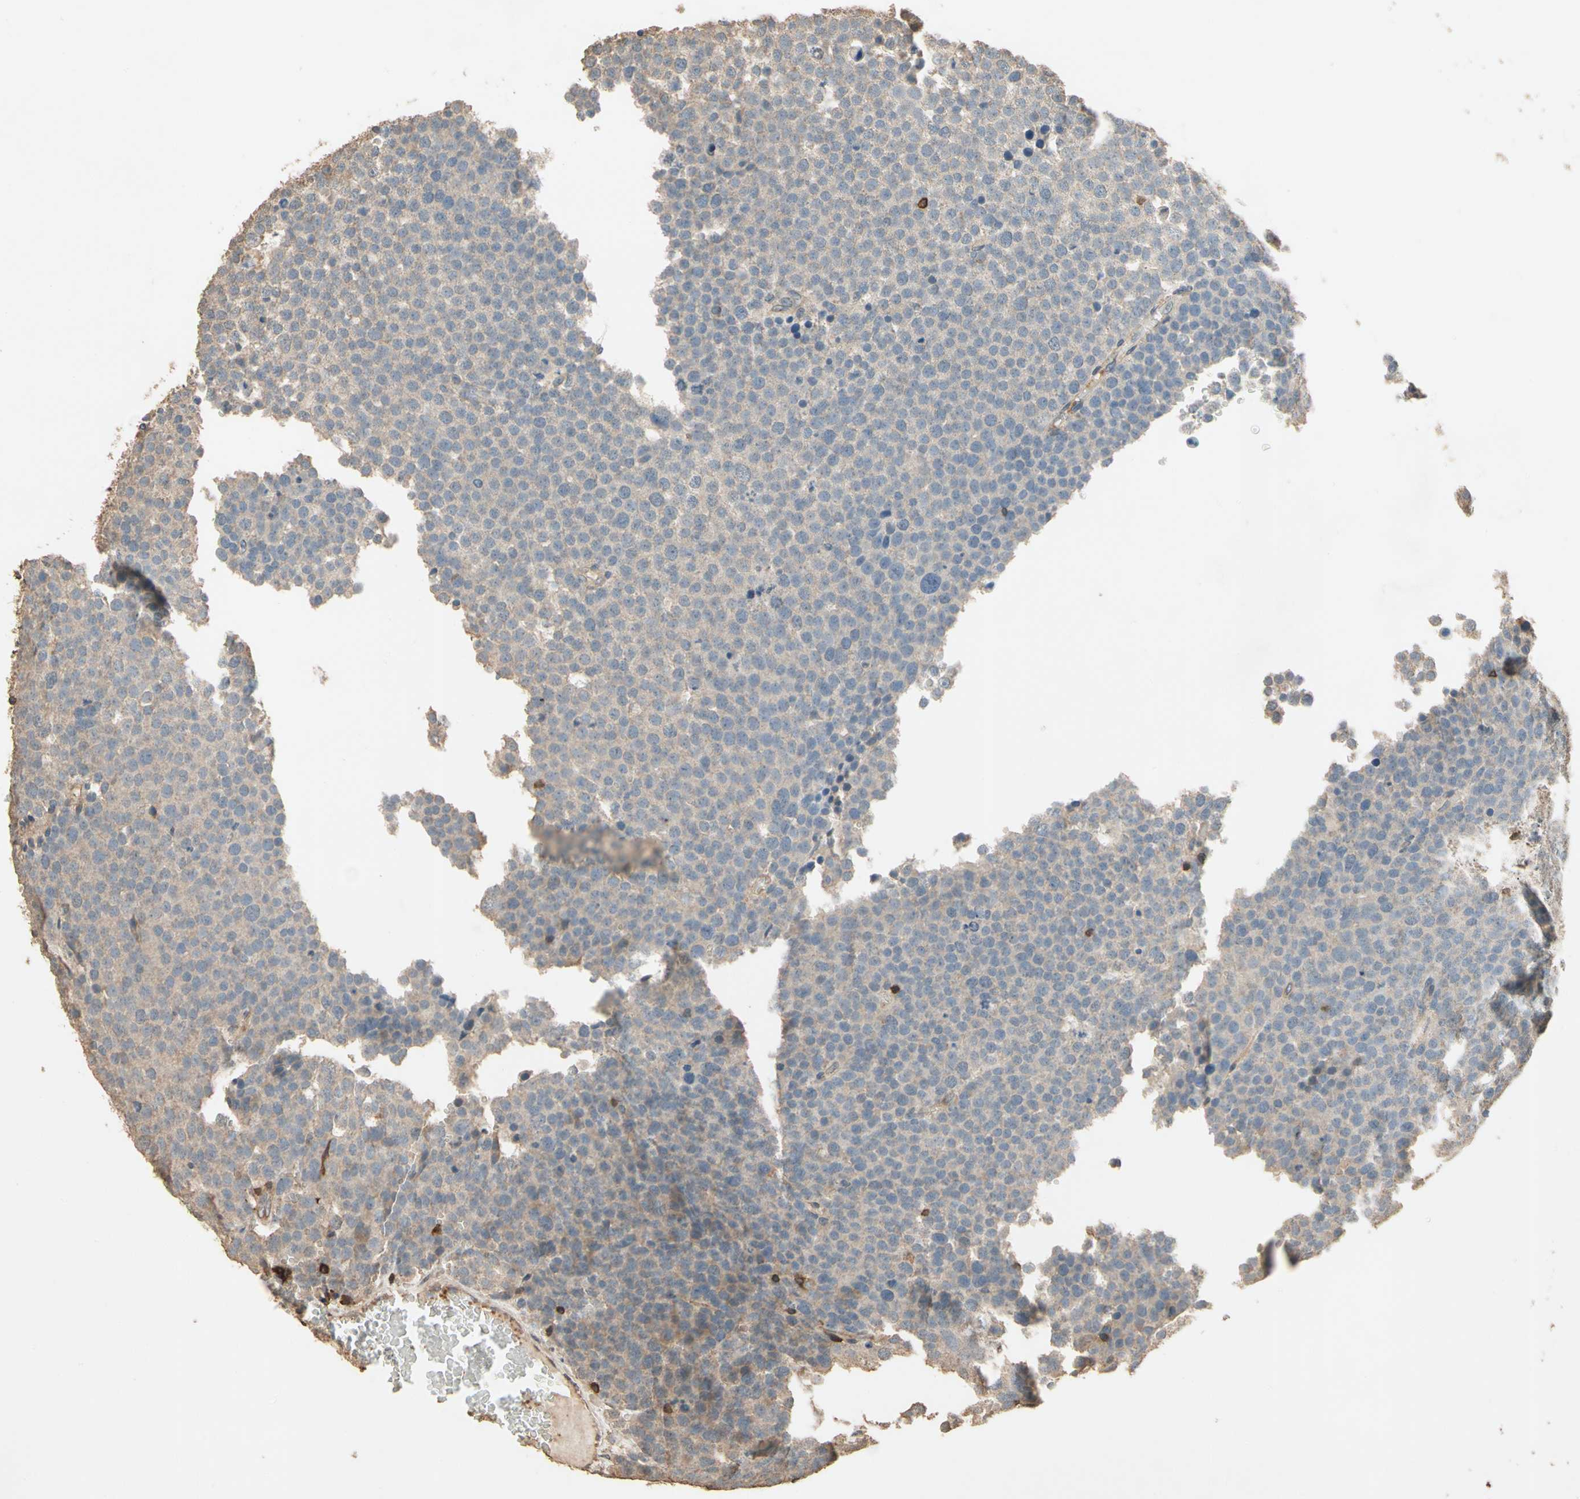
{"staining": {"intensity": "weak", "quantity": "25%-75%", "location": "cytoplasmic/membranous"}, "tissue": "testis cancer", "cell_type": "Tumor cells", "image_type": "cancer", "snomed": [{"axis": "morphology", "description": "Seminoma, NOS"}, {"axis": "topography", "description": "Testis"}], "caption": "The immunohistochemical stain shows weak cytoplasmic/membranous expression in tumor cells of testis cancer tissue.", "gene": "MAP3K10", "patient": {"sex": "male", "age": 71}}